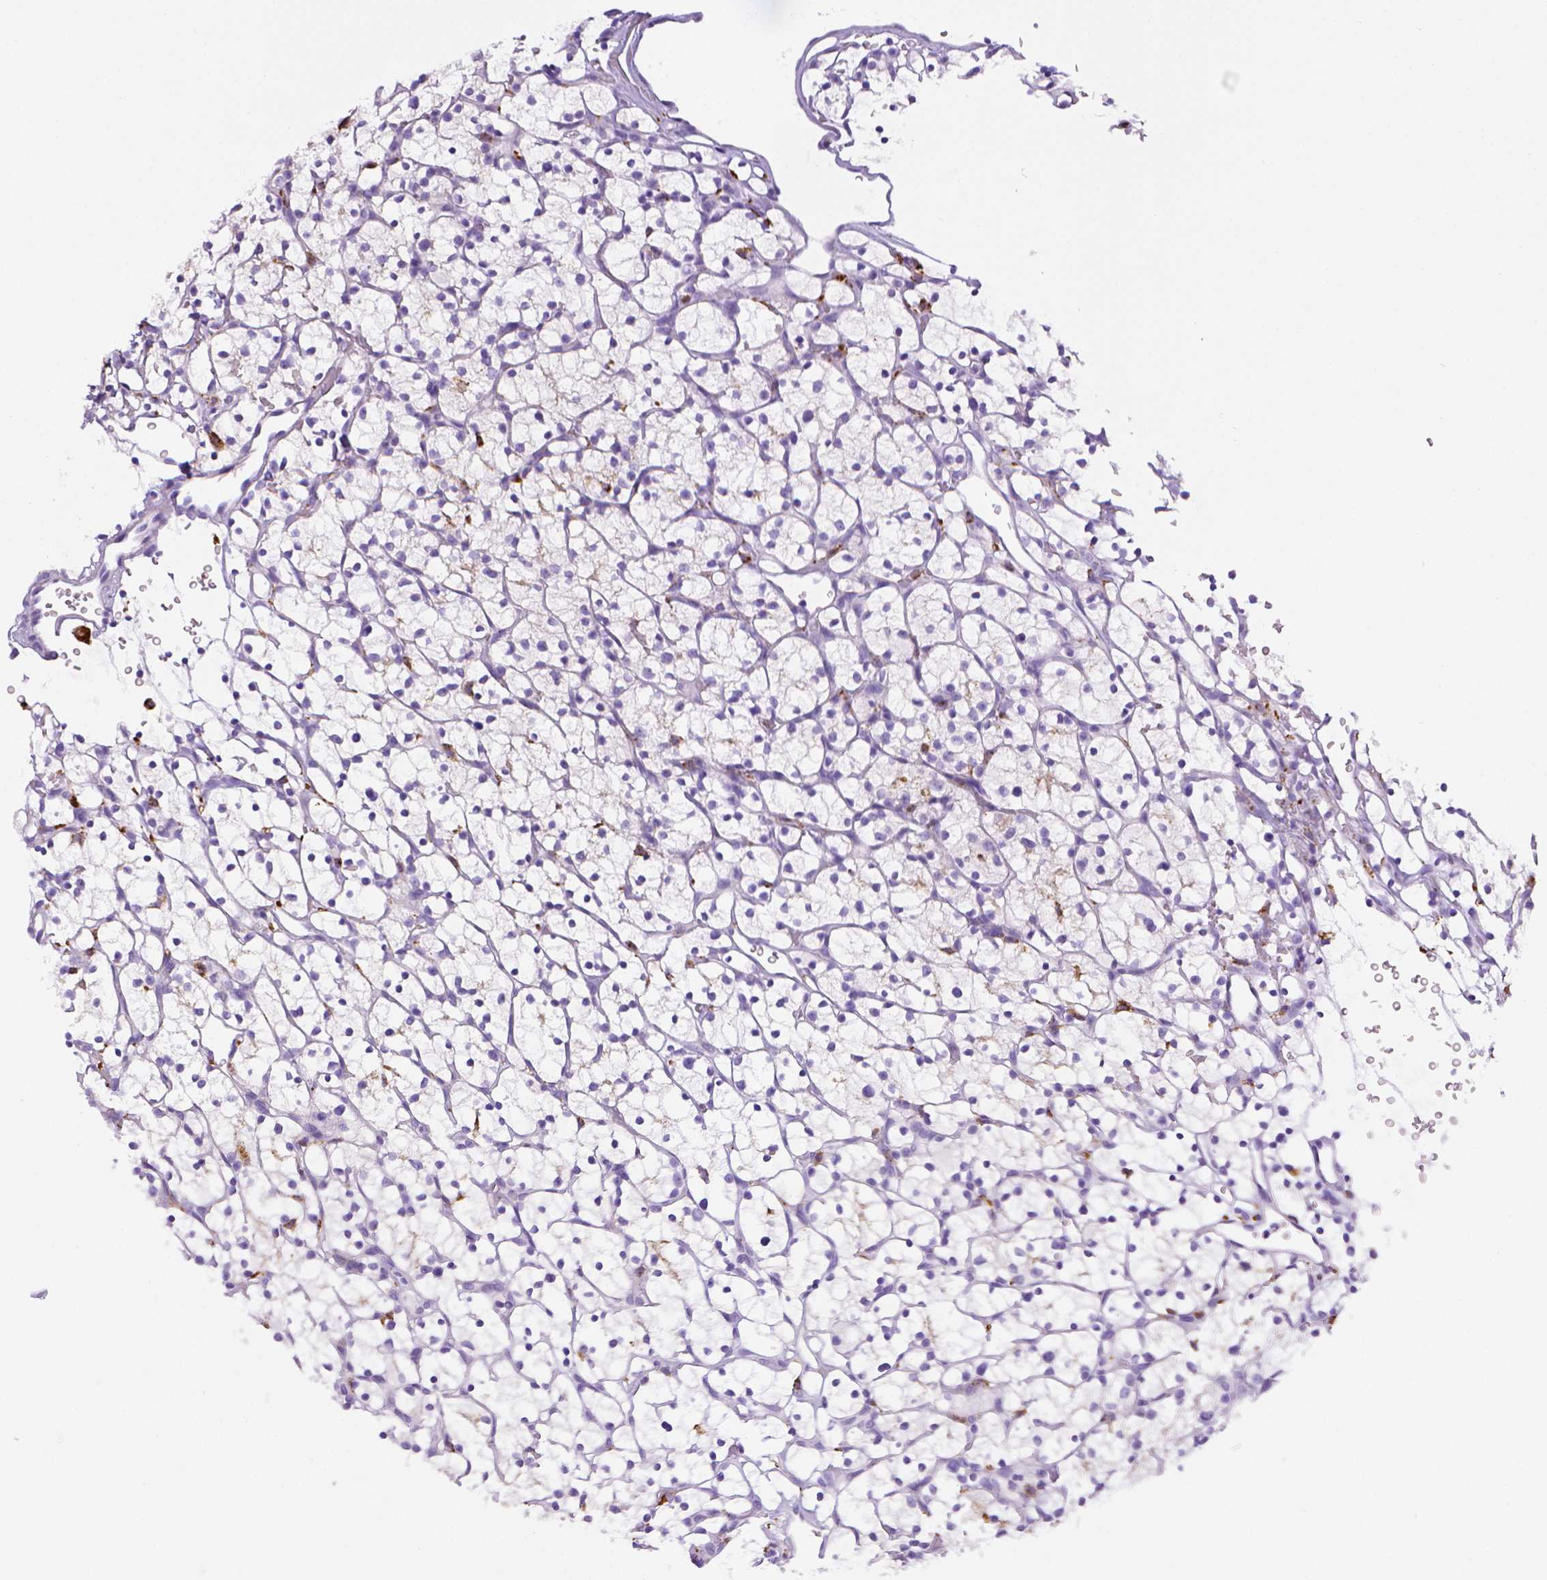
{"staining": {"intensity": "negative", "quantity": "none", "location": "none"}, "tissue": "renal cancer", "cell_type": "Tumor cells", "image_type": "cancer", "snomed": [{"axis": "morphology", "description": "Adenocarcinoma, NOS"}, {"axis": "topography", "description": "Kidney"}], "caption": "An IHC image of adenocarcinoma (renal) is shown. There is no staining in tumor cells of adenocarcinoma (renal).", "gene": "CD68", "patient": {"sex": "female", "age": 64}}